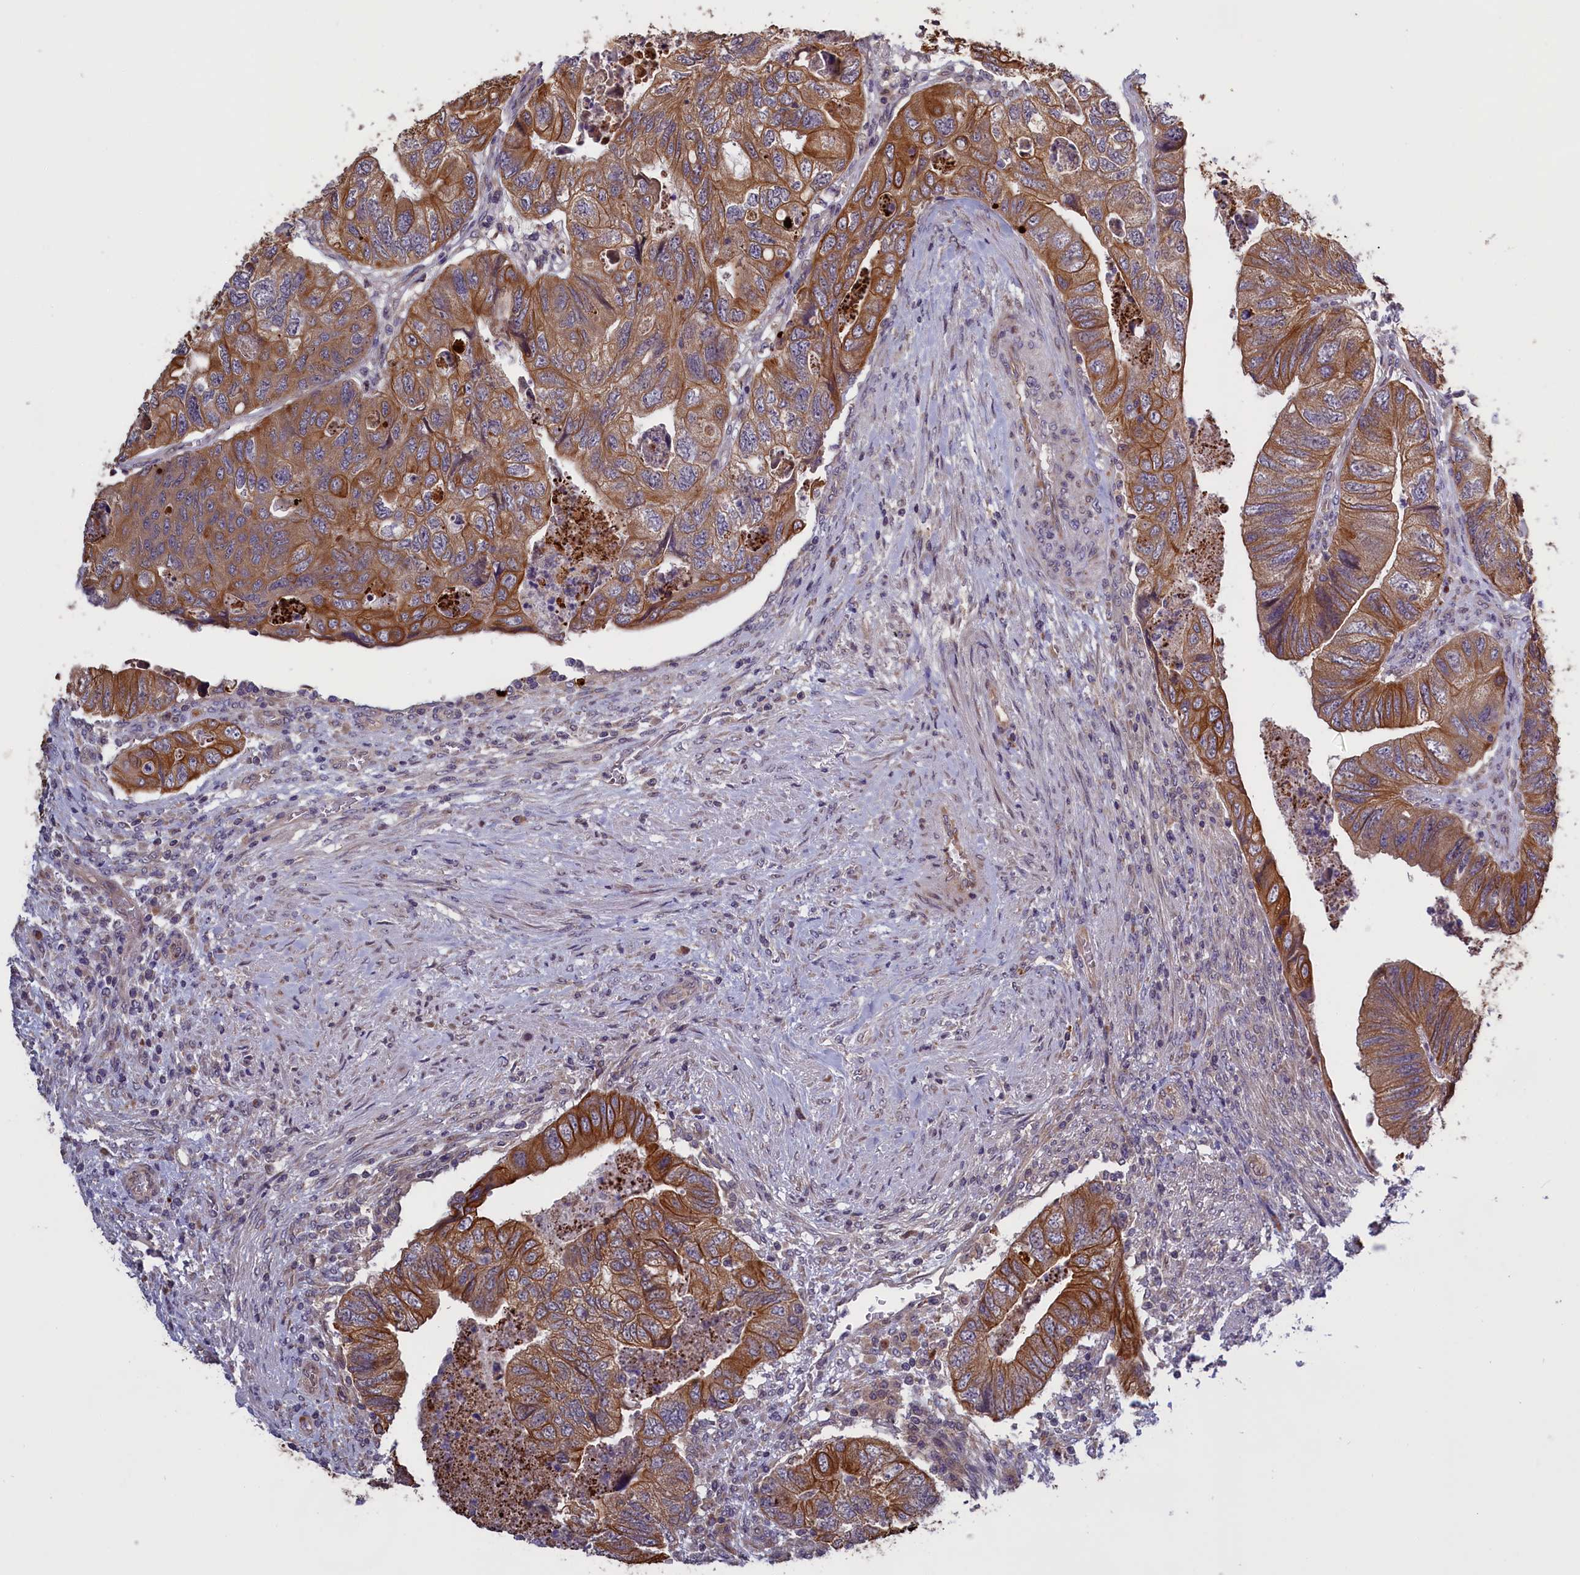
{"staining": {"intensity": "moderate", "quantity": ">75%", "location": "cytoplasmic/membranous"}, "tissue": "colorectal cancer", "cell_type": "Tumor cells", "image_type": "cancer", "snomed": [{"axis": "morphology", "description": "Adenocarcinoma, NOS"}, {"axis": "topography", "description": "Rectum"}], "caption": "IHC histopathology image of neoplastic tissue: colorectal cancer (adenocarcinoma) stained using immunohistochemistry reveals medium levels of moderate protein expression localized specifically in the cytoplasmic/membranous of tumor cells, appearing as a cytoplasmic/membranous brown color.", "gene": "DENND1B", "patient": {"sex": "male", "age": 63}}